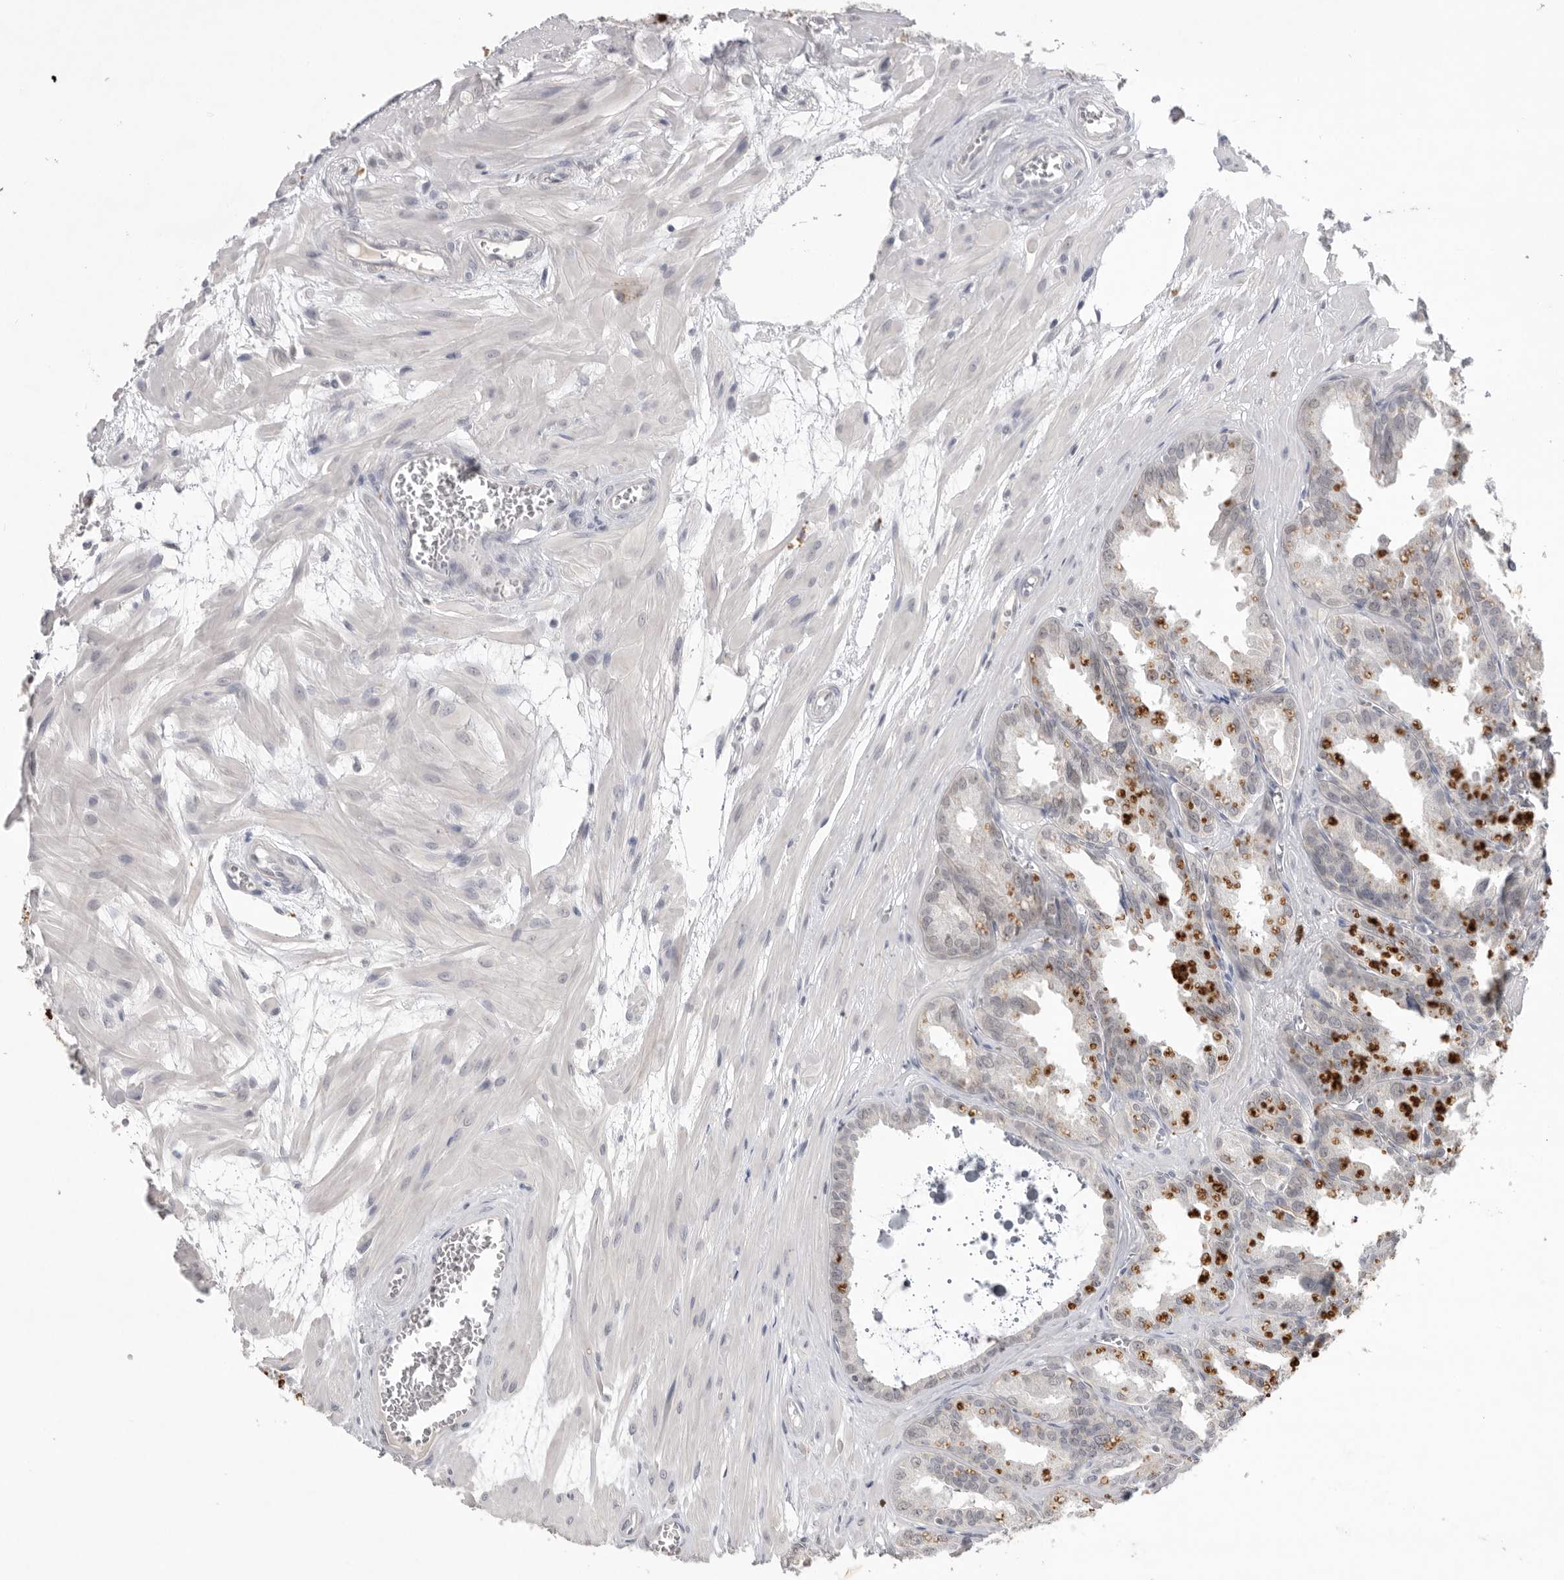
{"staining": {"intensity": "weak", "quantity": "25%-75%", "location": "nuclear"}, "tissue": "seminal vesicle", "cell_type": "Glandular cells", "image_type": "normal", "snomed": [{"axis": "morphology", "description": "Normal tissue, NOS"}, {"axis": "topography", "description": "Prostate"}, {"axis": "topography", "description": "Seminal veicle"}], "caption": "Normal seminal vesicle was stained to show a protein in brown. There is low levels of weak nuclear staining in about 25%-75% of glandular cells.", "gene": "HUS1", "patient": {"sex": "male", "age": 51}}